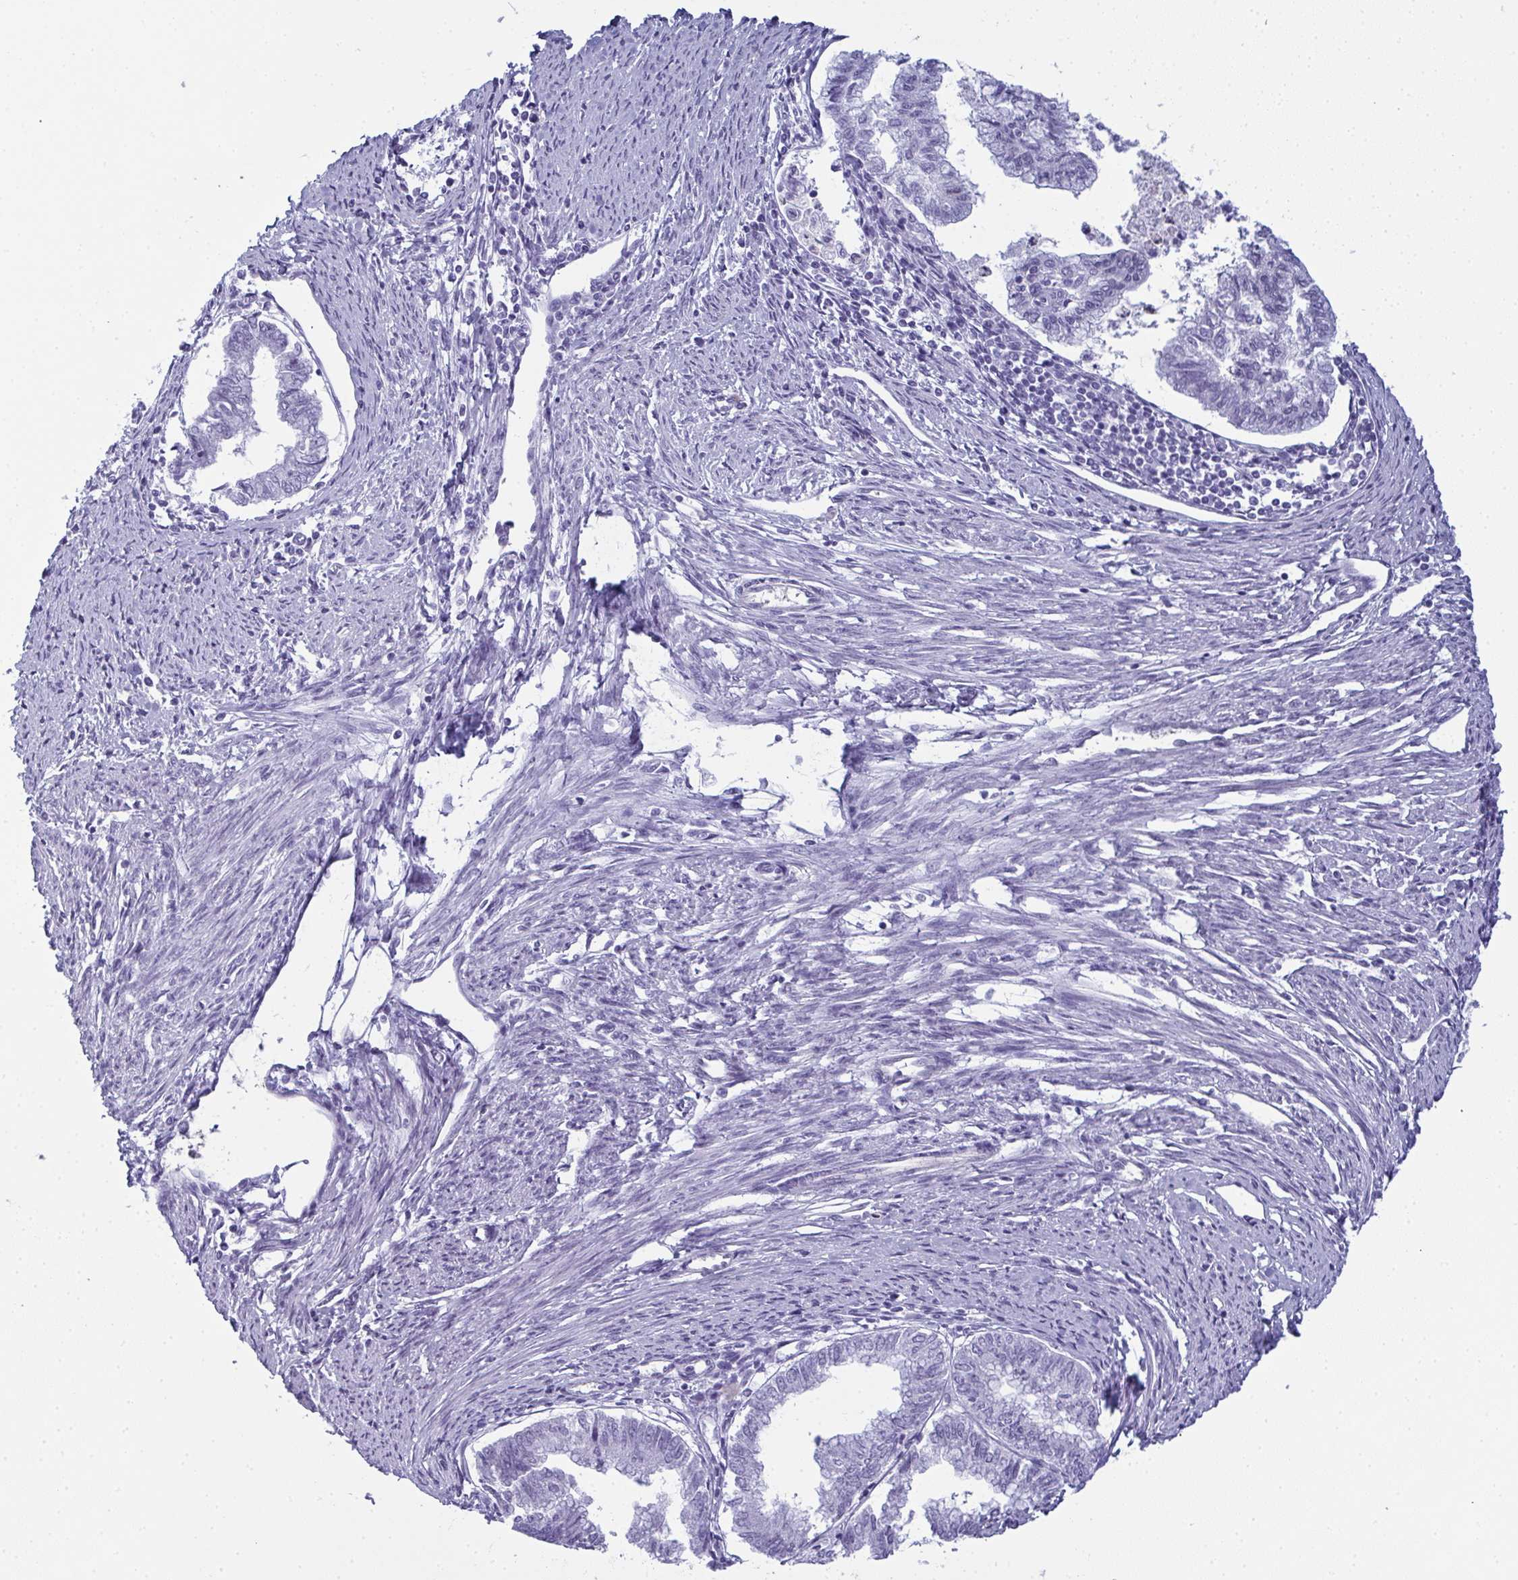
{"staining": {"intensity": "negative", "quantity": "none", "location": "none"}, "tissue": "endometrial cancer", "cell_type": "Tumor cells", "image_type": "cancer", "snomed": [{"axis": "morphology", "description": "Adenocarcinoma, NOS"}, {"axis": "topography", "description": "Endometrium"}], "caption": "High power microscopy histopathology image of an IHC histopathology image of adenocarcinoma (endometrial), revealing no significant expression in tumor cells.", "gene": "CDA", "patient": {"sex": "female", "age": 79}}